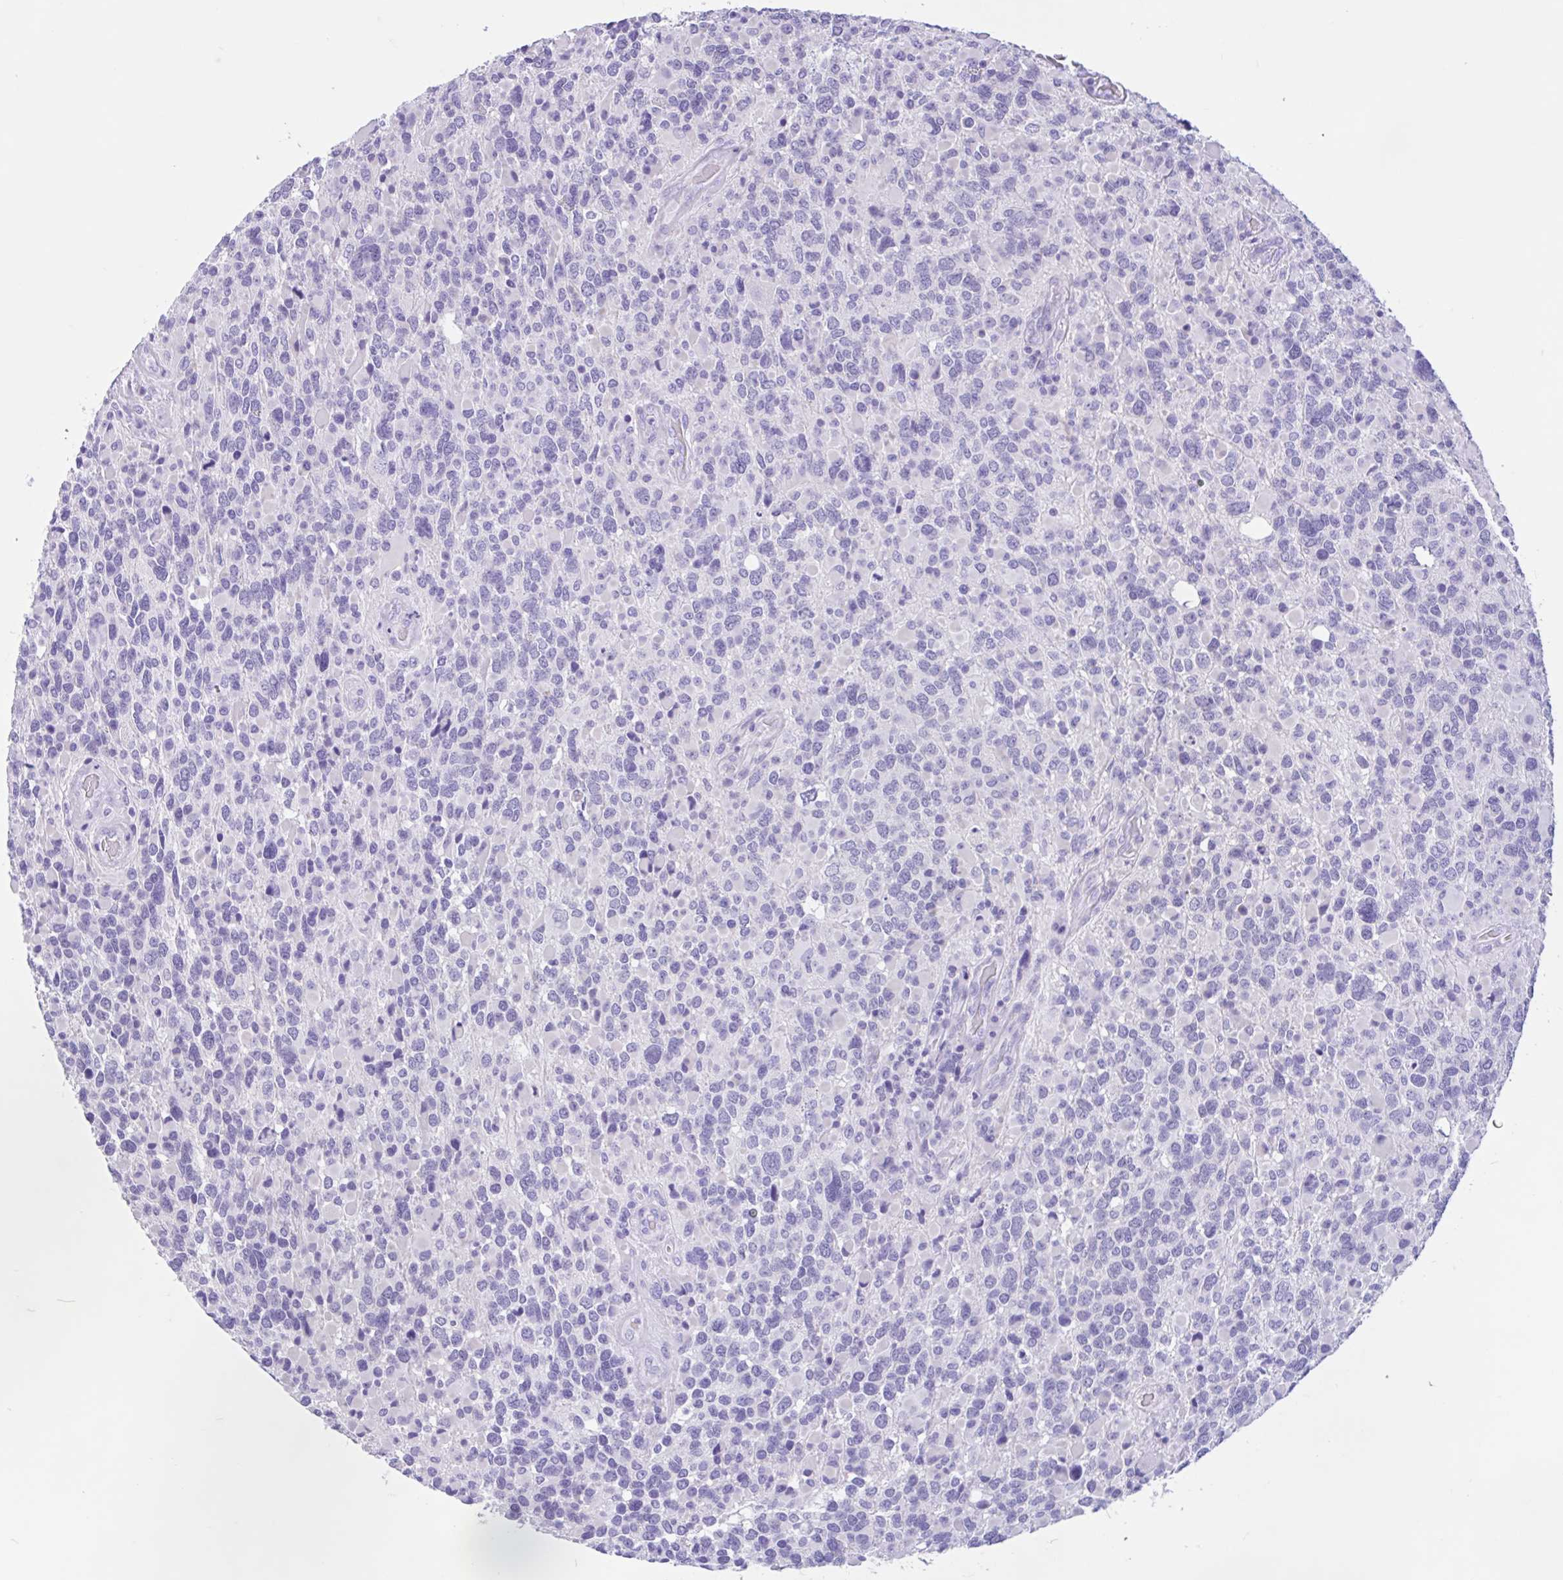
{"staining": {"intensity": "negative", "quantity": "none", "location": "none"}, "tissue": "glioma", "cell_type": "Tumor cells", "image_type": "cancer", "snomed": [{"axis": "morphology", "description": "Glioma, malignant, High grade"}, {"axis": "topography", "description": "Brain"}], "caption": "IHC micrograph of neoplastic tissue: malignant high-grade glioma stained with DAB (3,3'-diaminobenzidine) demonstrates no significant protein expression in tumor cells.", "gene": "ZNF319", "patient": {"sex": "female", "age": 40}}